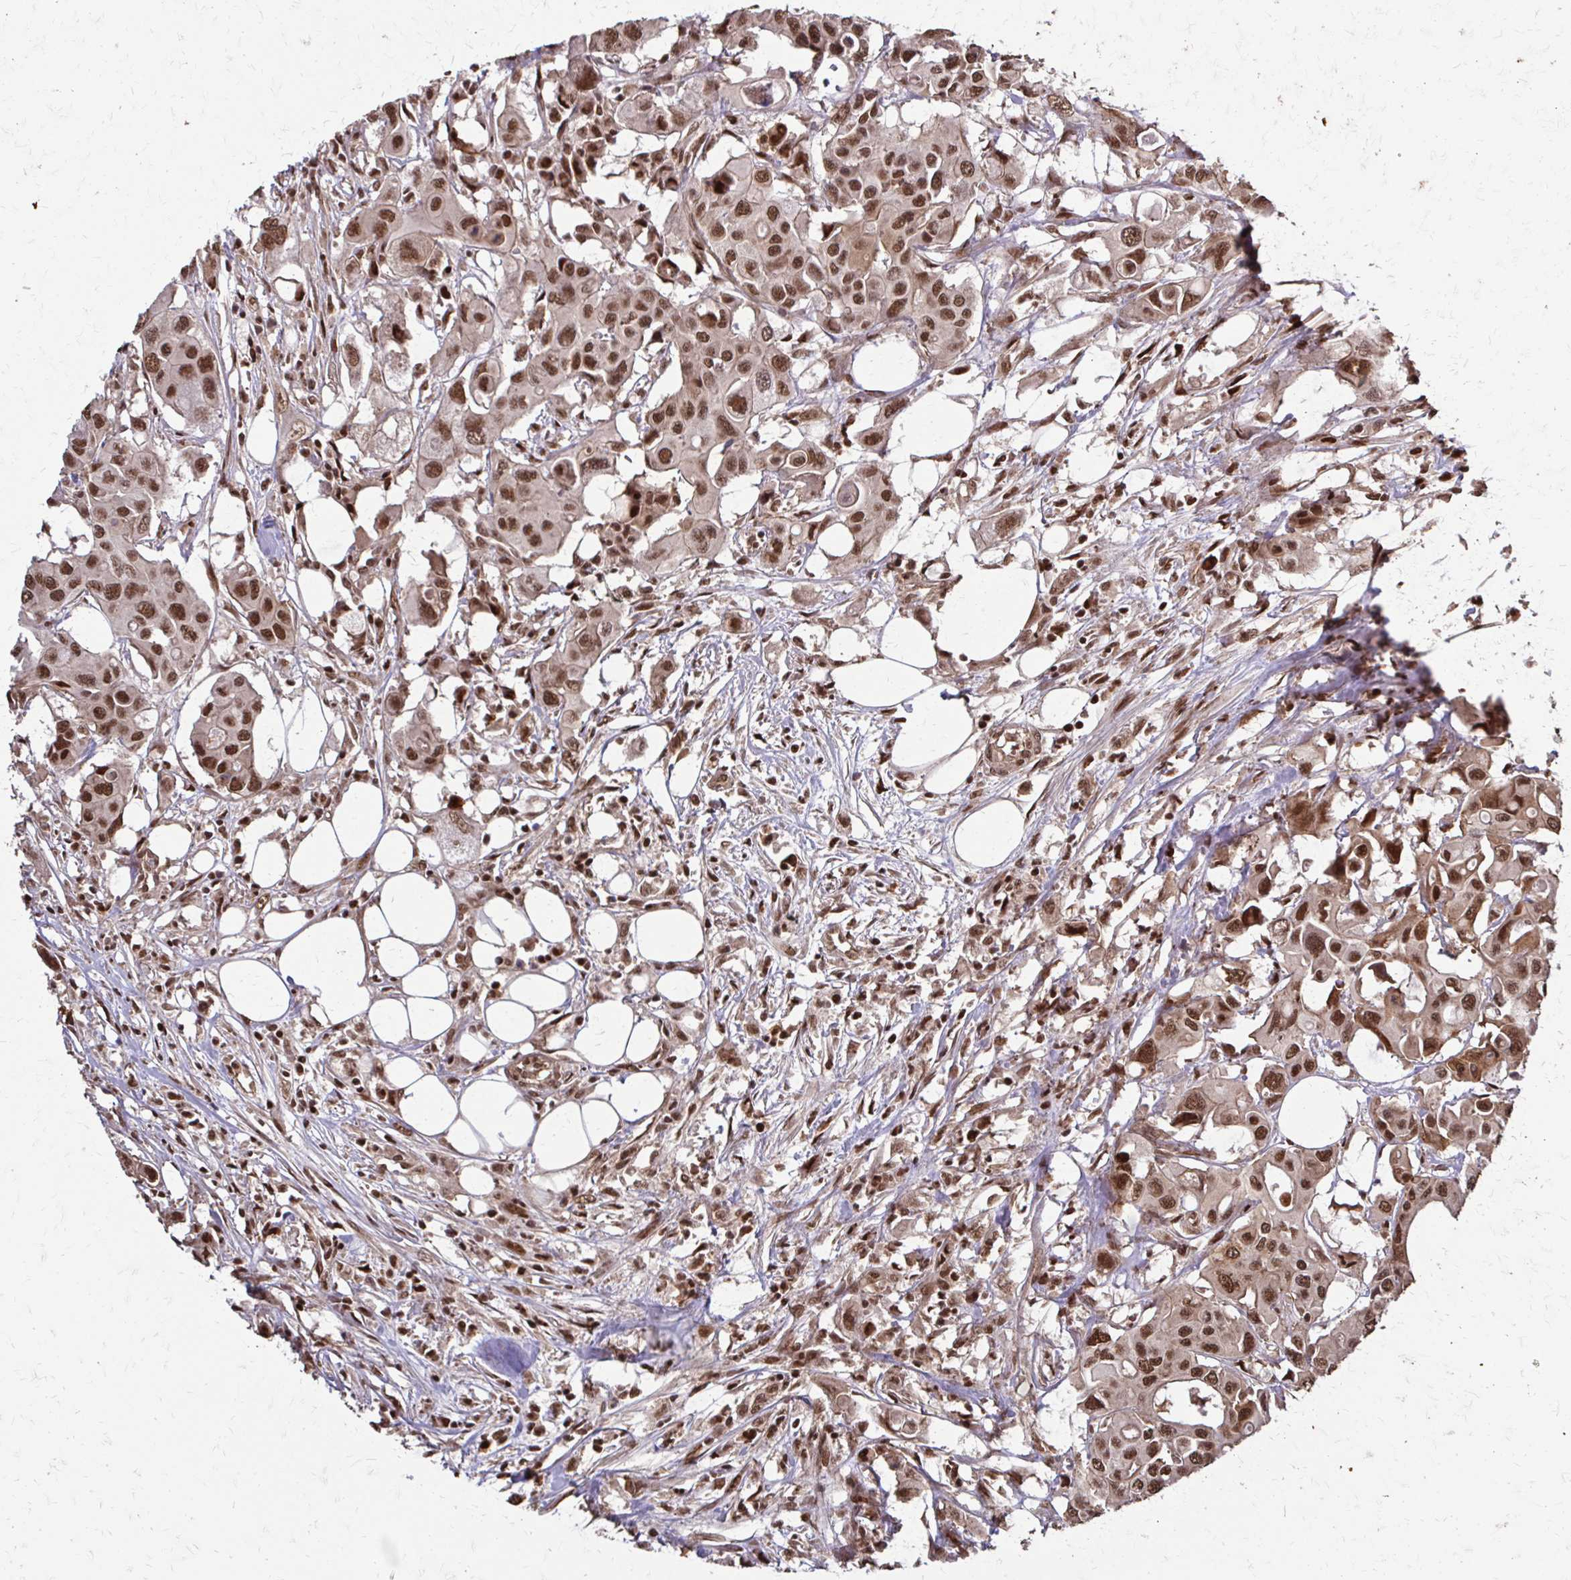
{"staining": {"intensity": "moderate", "quantity": ">75%", "location": "nuclear"}, "tissue": "colorectal cancer", "cell_type": "Tumor cells", "image_type": "cancer", "snomed": [{"axis": "morphology", "description": "Adenocarcinoma, NOS"}, {"axis": "topography", "description": "Colon"}], "caption": "DAB (3,3'-diaminobenzidine) immunohistochemical staining of colorectal adenocarcinoma shows moderate nuclear protein staining in approximately >75% of tumor cells. The staining was performed using DAB to visualize the protein expression in brown, while the nuclei were stained in blue with hematoxylin (Magnification: 20x).", "gene": "SS18", "patient": {"sex": "male", "age": 77}}